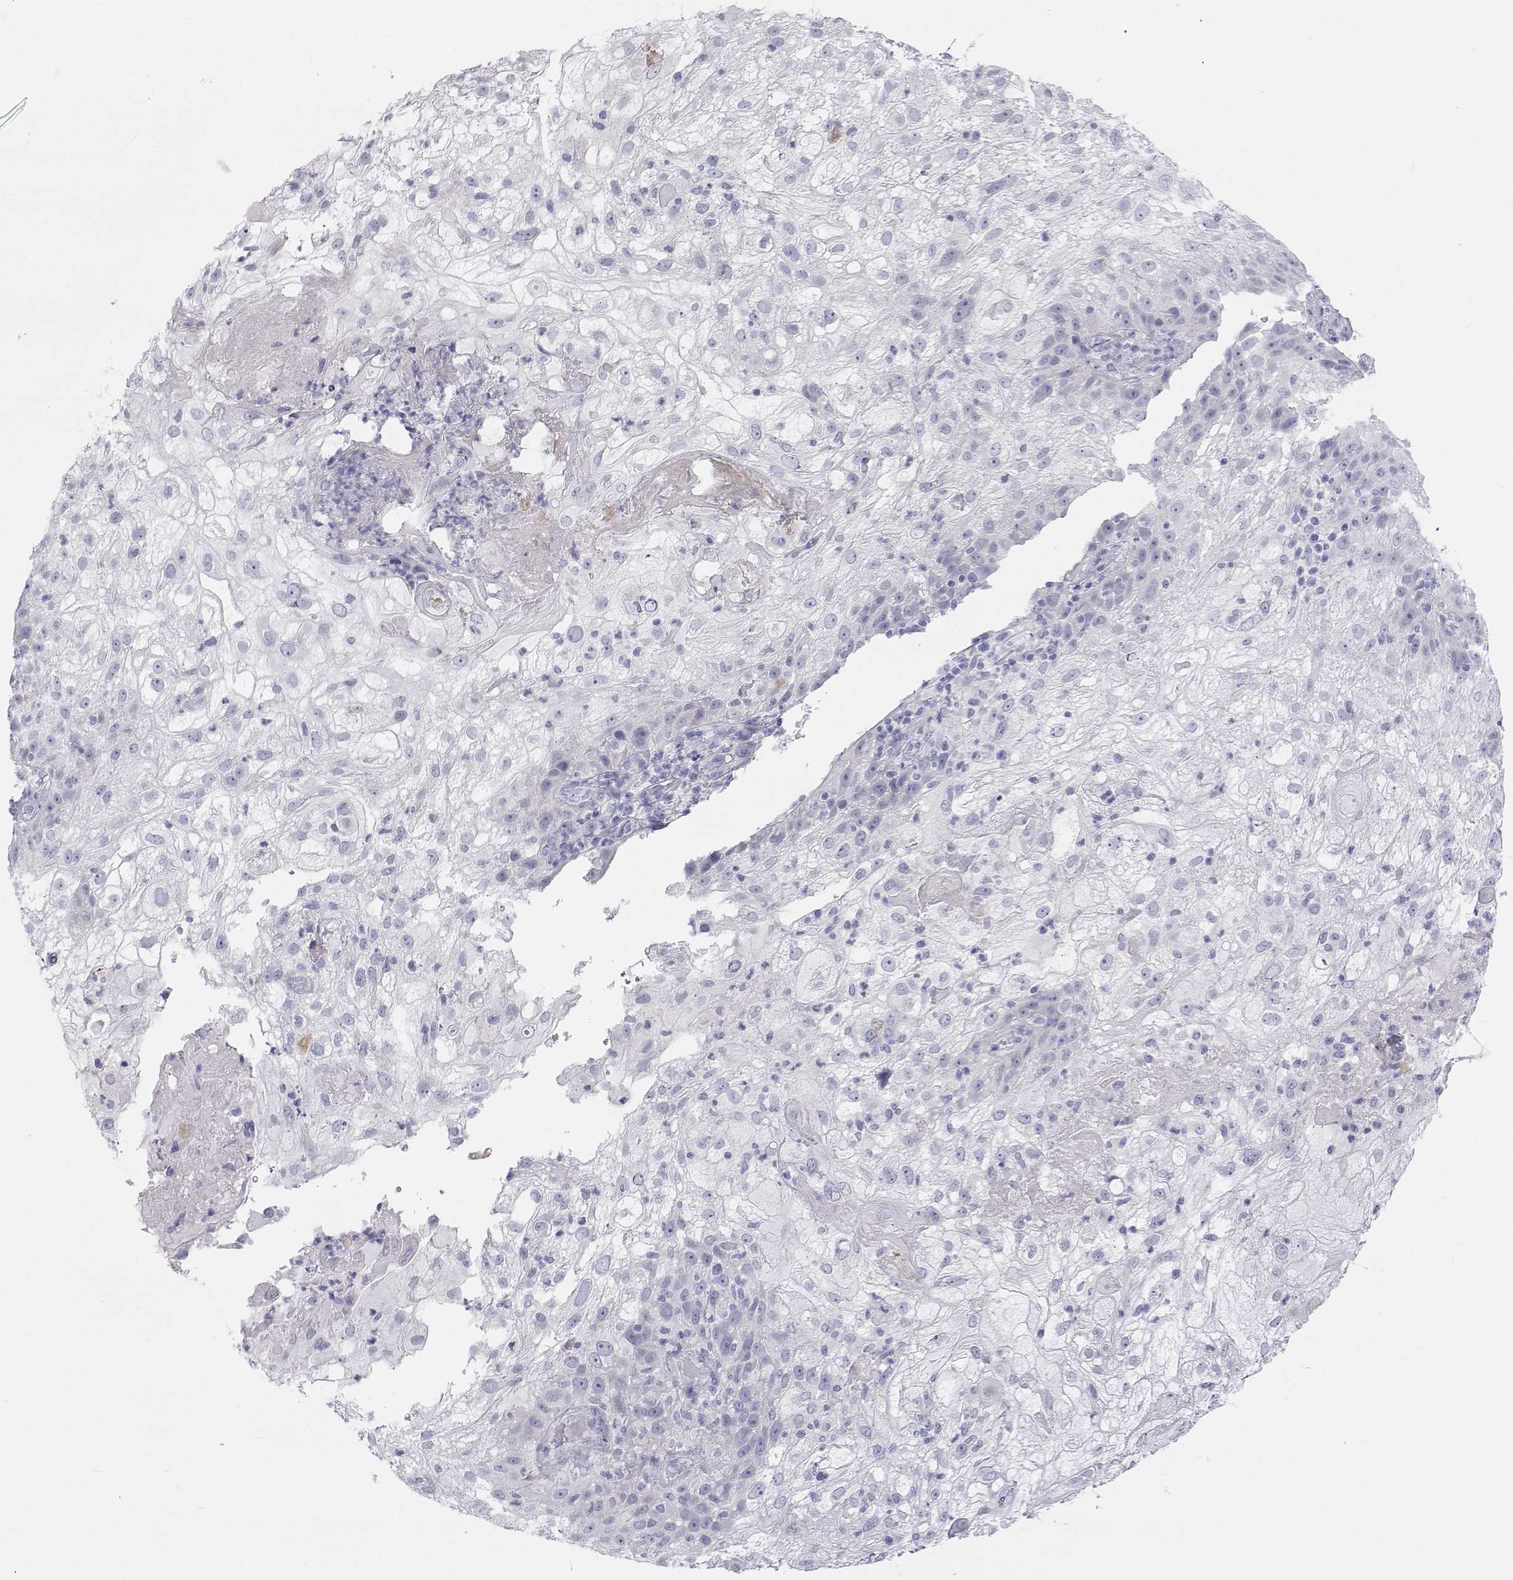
{"staining": {"intensity": "negative", "quantity": "none", "location": "none"}, "tissue": "skin cancer", "cell_type": "Tumor cells", "image_type": "cancer", "snomed": [{"axis": "morphology", "description": "Normal tissue, NOS"}, {"axis": "morphology", "description": "Squamous cell carcinoma, NOS"}, {"axis": "topography", "description": "Skin"}], "caption": "The immunohistochemistry (IHC) photomicrograph has no significant positivity in tumor cells of skin squamous cell carcinoma tissue.", "gene": "TTN", "patient": {"sex": "female", "age": 83}}